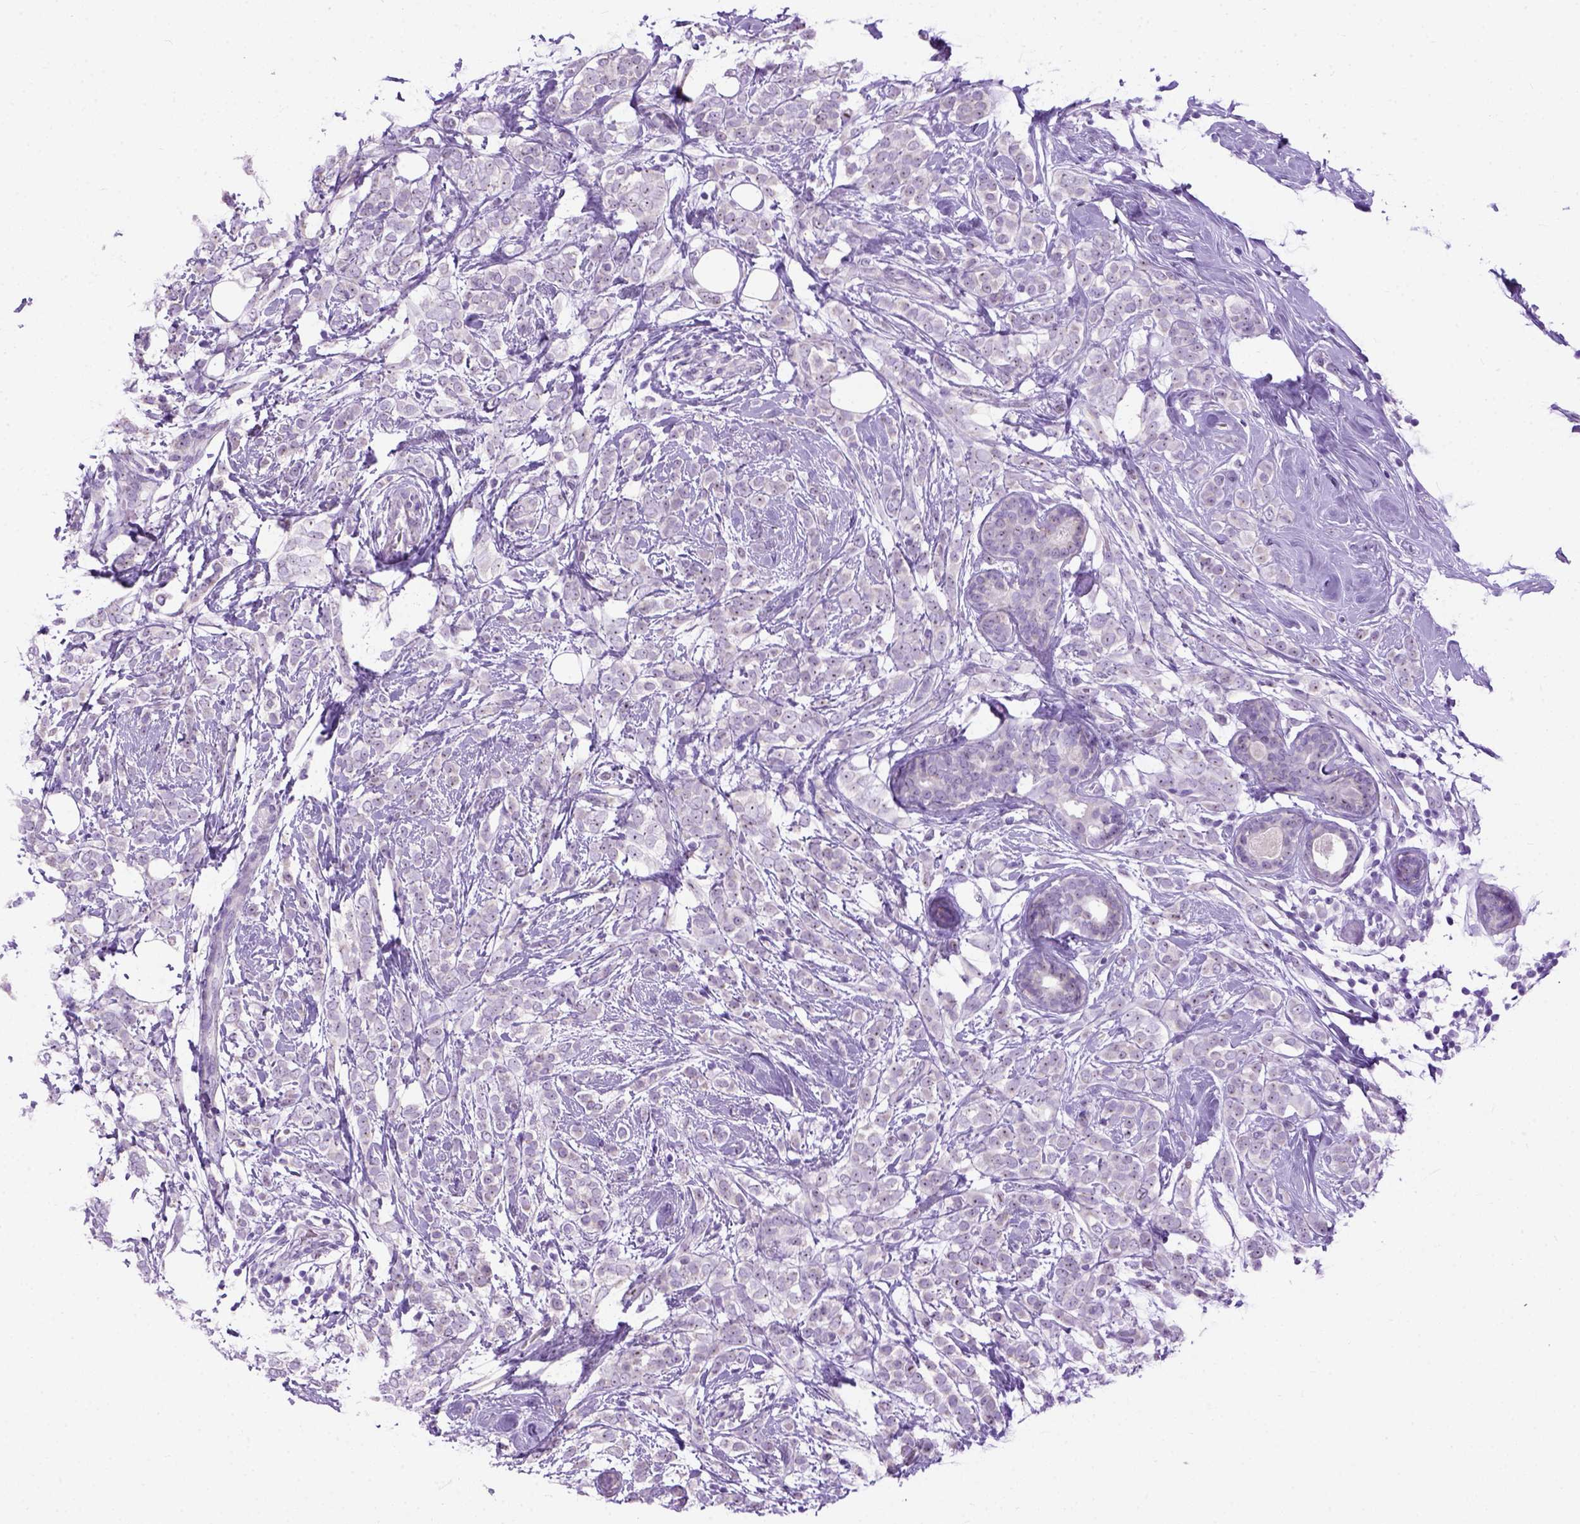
{"staining": {"intensity": "negative", "quantity": "none", "location": "none"}, "tissue": "breast cancer", "cell_type": "Tumor cells", "image_type": "cancer", "snomed": [{"axis": "morphology", "description": "Lobular carcinoma"}, {"axis": "topography", "description": "Breast"}], "caption": "This photomicrograph is of breast cancer (lobular carcinoma) stained with immunohistochemistry to label a protein in brown with the nuclei are counter-stained blue. There is no expression in tumor cells. The staining is performed using DAB brown chromogen with nuclei counter-stained in using hematoxylin.", "gene": "UTP4", "patient": {"sex": "female", "age": 49}}